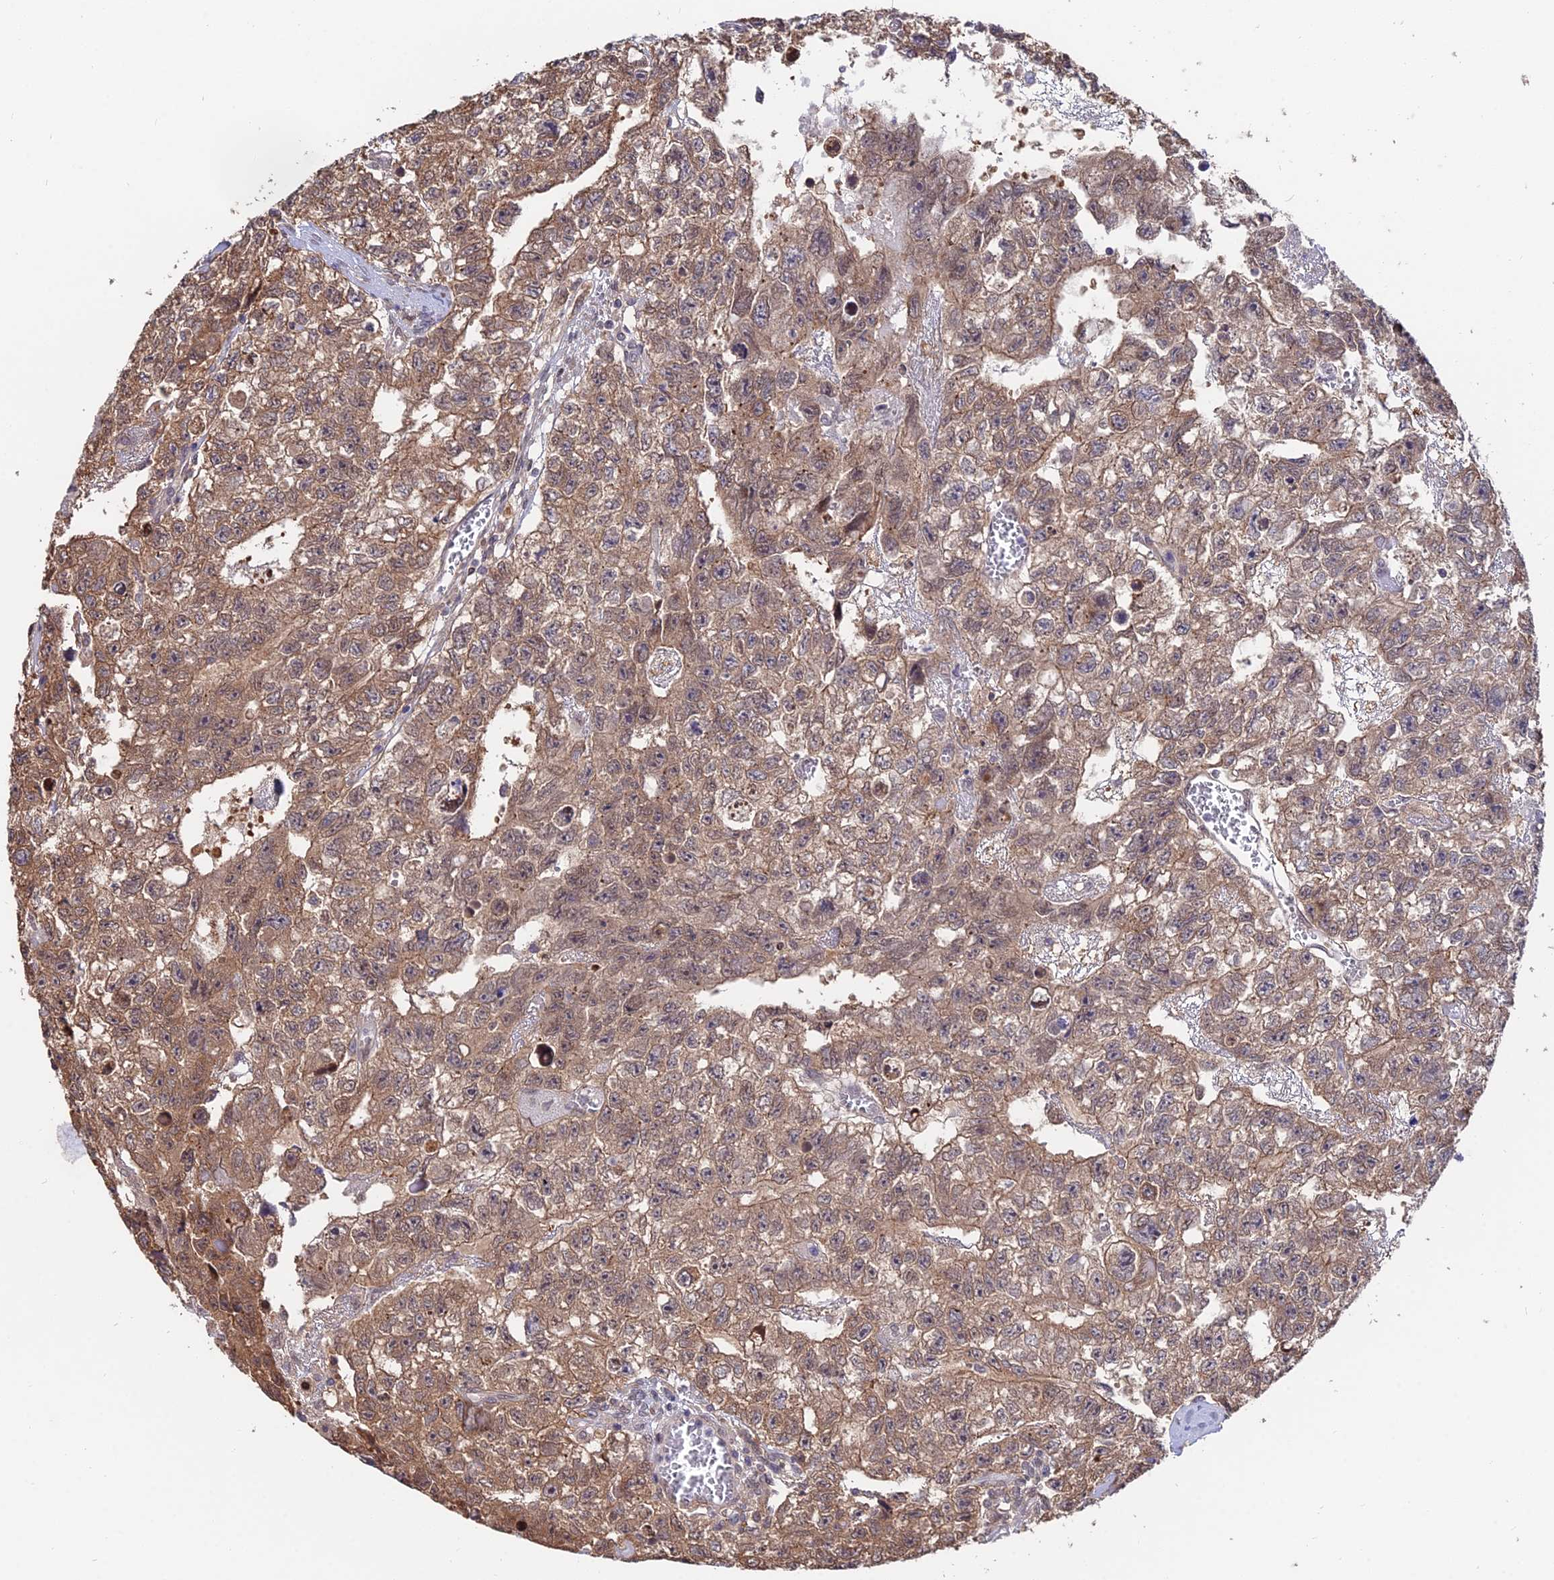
{"staining": {"intensity": "moderate", "quantity": ">75%", "location": "cytoplasmic/membranous"}, "tissue": "testis cancer", "cell_type": "Tumor cells", "image_type": "cancer", "snomed": [{"axis": "morphology", "description": "Carcinoma, Embryonal, NOS"}, {"axis": "topography", "description": "Testis"}], "caption": "Human embryonal carcinoma (testis) stained with a brown dye reveals moderate cytoplasmic/membranous positive expression in about >75% of tumor cells.", "gene": "INPP4A", "patient": {"sex": "male", "age": 26}}